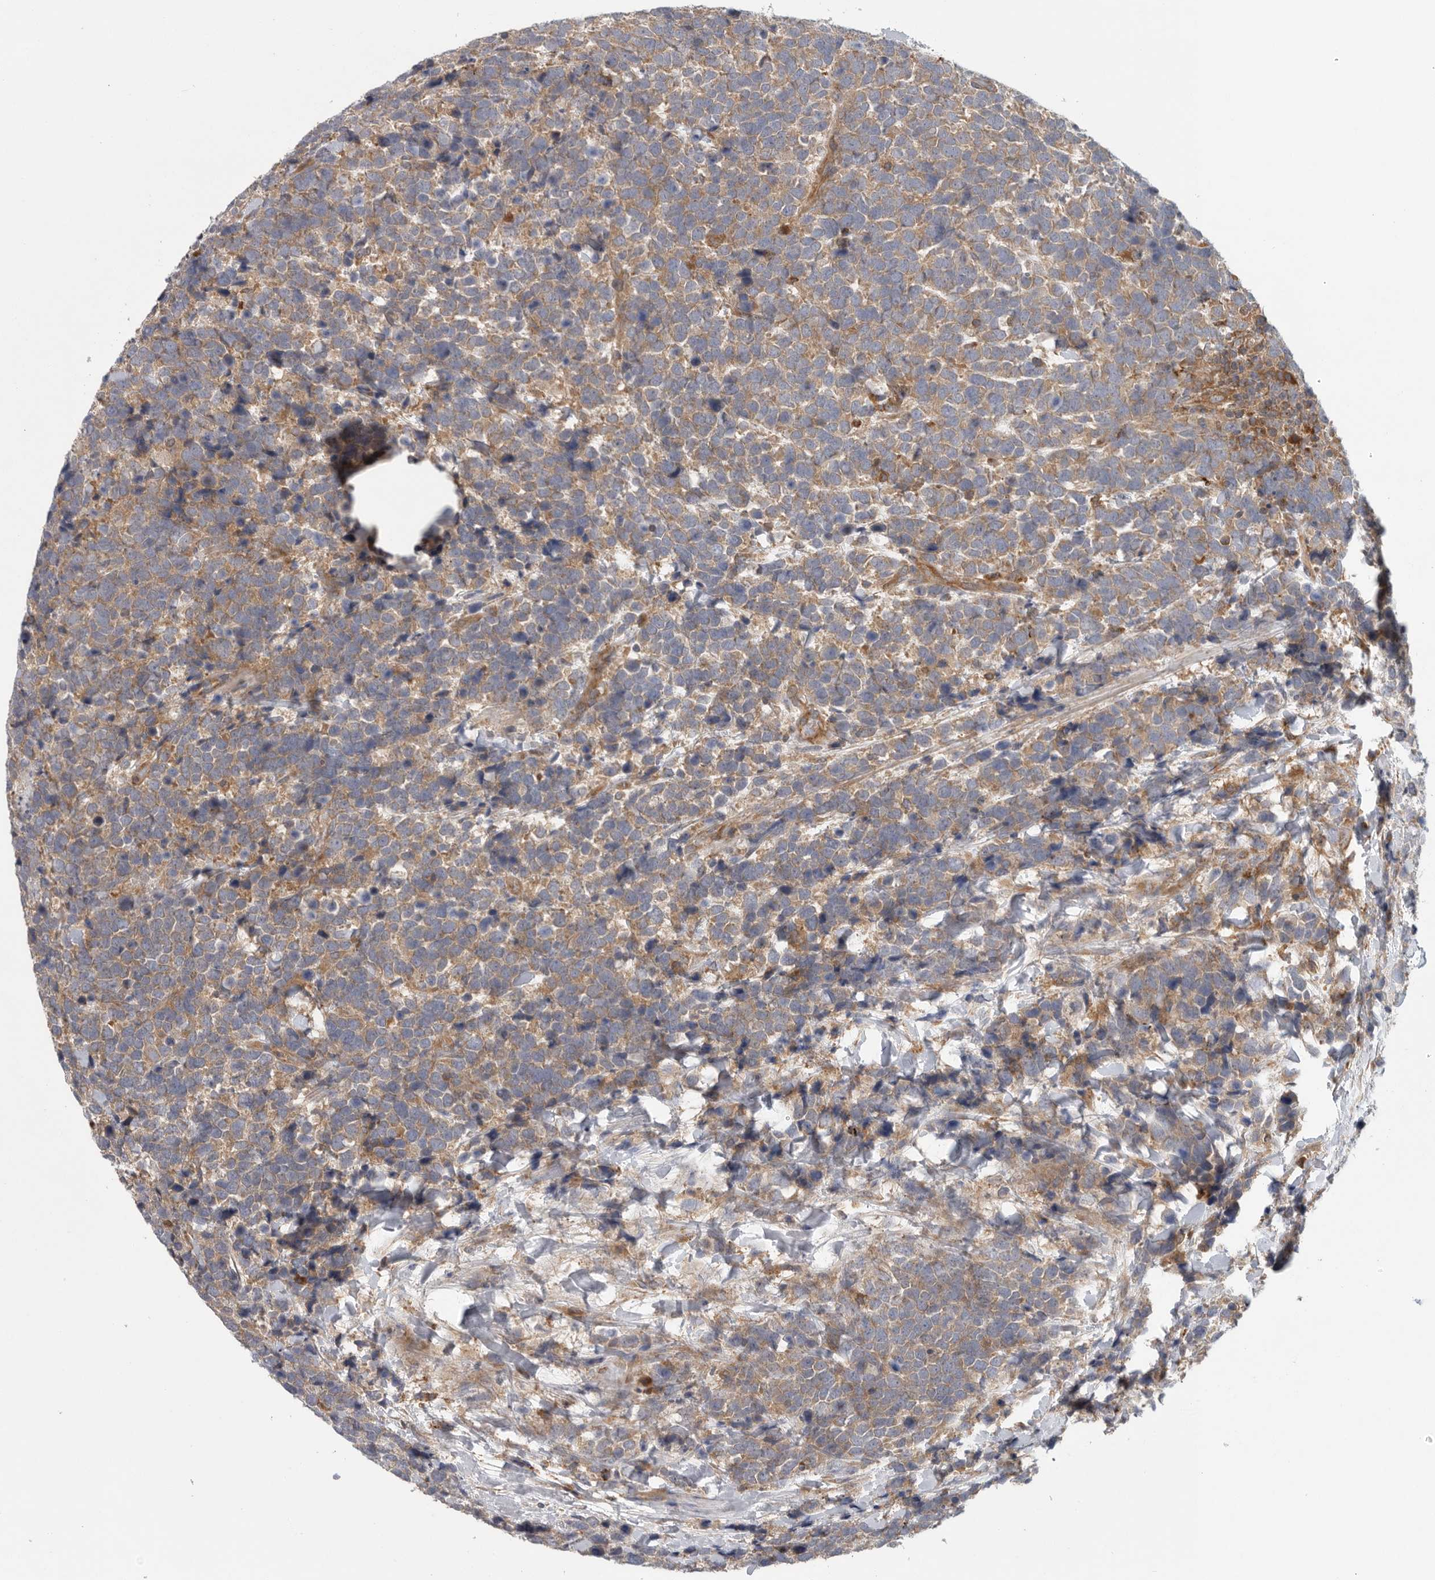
{"staining": {"intensity": "moderate", "quantity": ">75%", "location": "cytoplasmic/membranous"}, "tissue": "urothelial cancer", "cell_type": "Tumor cells", "image_type": "cancer", "snomed": [{"axis": "morphology", "description": "Urothelial carcinoma, High grade"}, {"axis": "topography", "description": "Urinary bladder"}], "caption": "Approximately >75% of tumor cells in human urothelial carcinoma (high-grade) exhibit moderate cytoplasmic/membranous protein expression as visualized by brown immunohistochemical staining.", "gene": "C1orf109", "patient": {"sex": "female", "age": 82}}